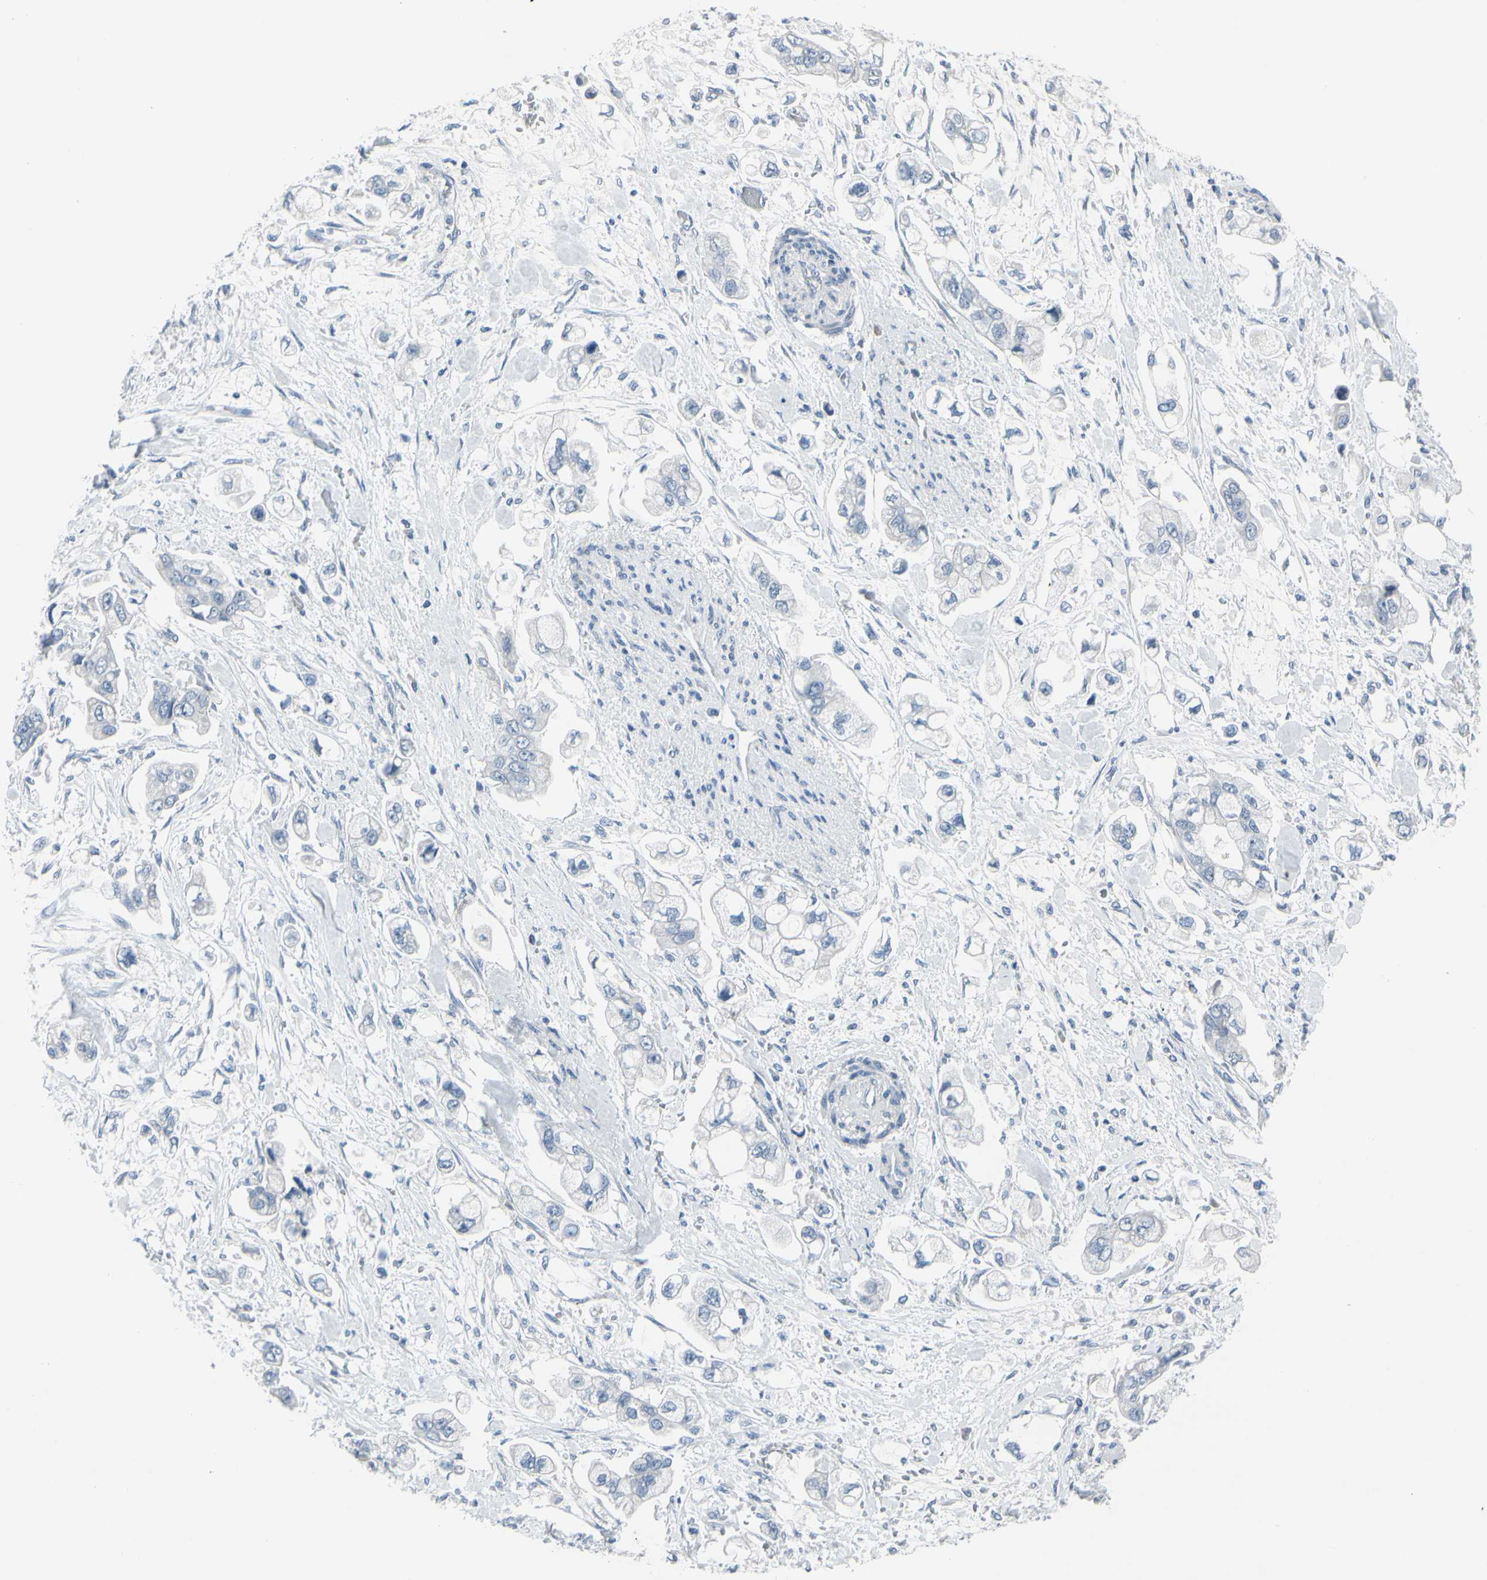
{"staining": {"intensity": "negative", "quantity": "none", "location": "none"}, "tissue": "stomach cancer", "cell_type": "Tumor cells", "image_type": "cancer", "snomed": [{"axis": "morphology", "description": "Adenocarcinoma, NOS"}, {"axis": "topography", "description": "Stomach"}], "caption": "Human adenocarcinoma (stomach) stained for a protein using immunohistochemistry (IHC) reveals no expression in tumor cells.", "gene": "PGR", "patient": {"sex": "male", "age": 62}}